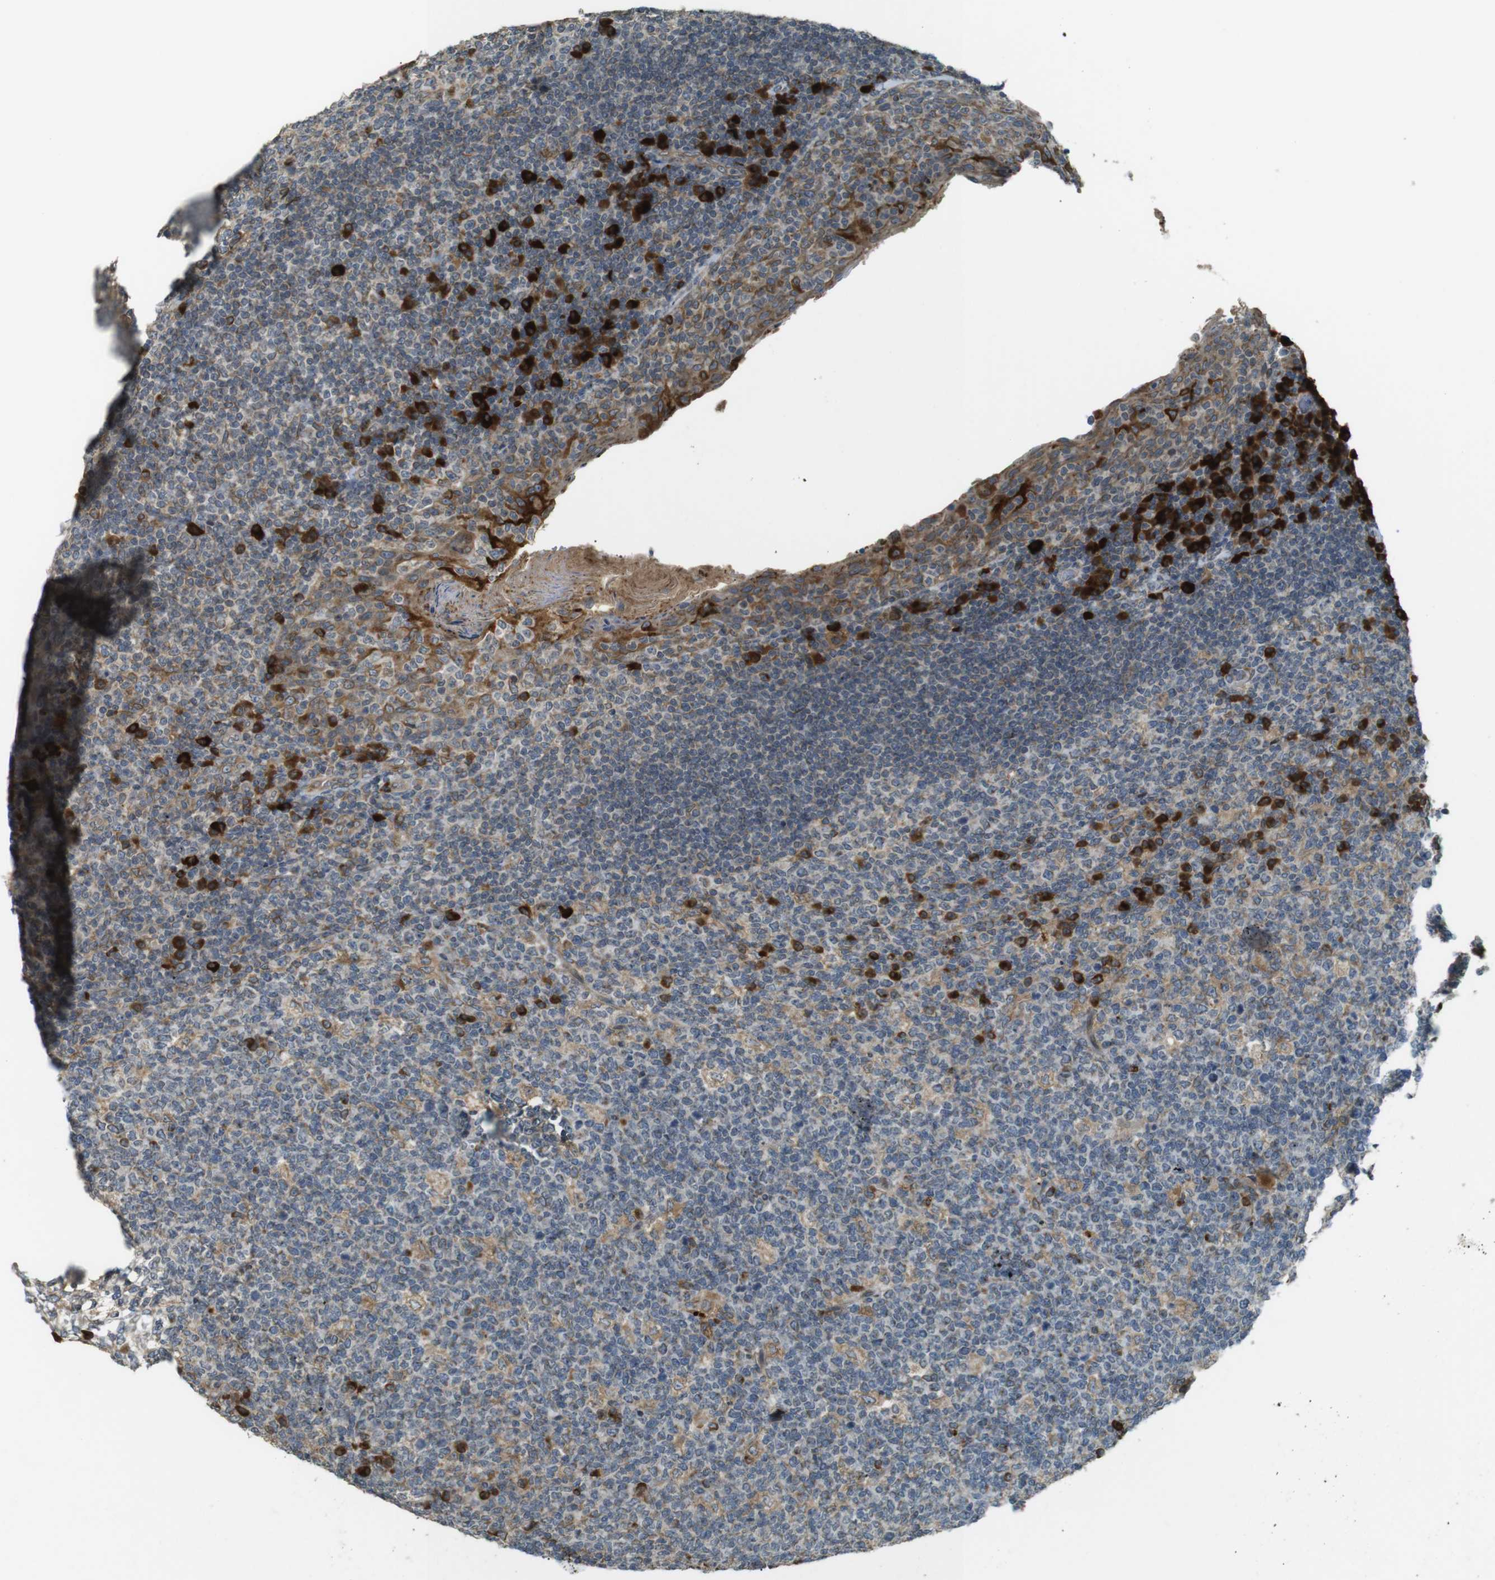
{"staining": {"intensity": "moderate", "quantity": "25%-75%", "location": "cytoplasmic/membranous"}, "tissue": "tonsil", "cell_type": "Germinal center cells", "image_type": "normal", "snomed": [{"axis": "morphology", "description": "Normal tissue, NOS"}, {"axis": "topography", "description": "Tonsil"}], "caption": "High-power microscopy captured an immunohistochemistry micrograph of normal tonsil, revealing moderate cytoplasmic/membranous staining in approximately 25%-75% of germinal center cells.", "gene": "TMED4", "patient": {"sex": "male", "age": 17}}